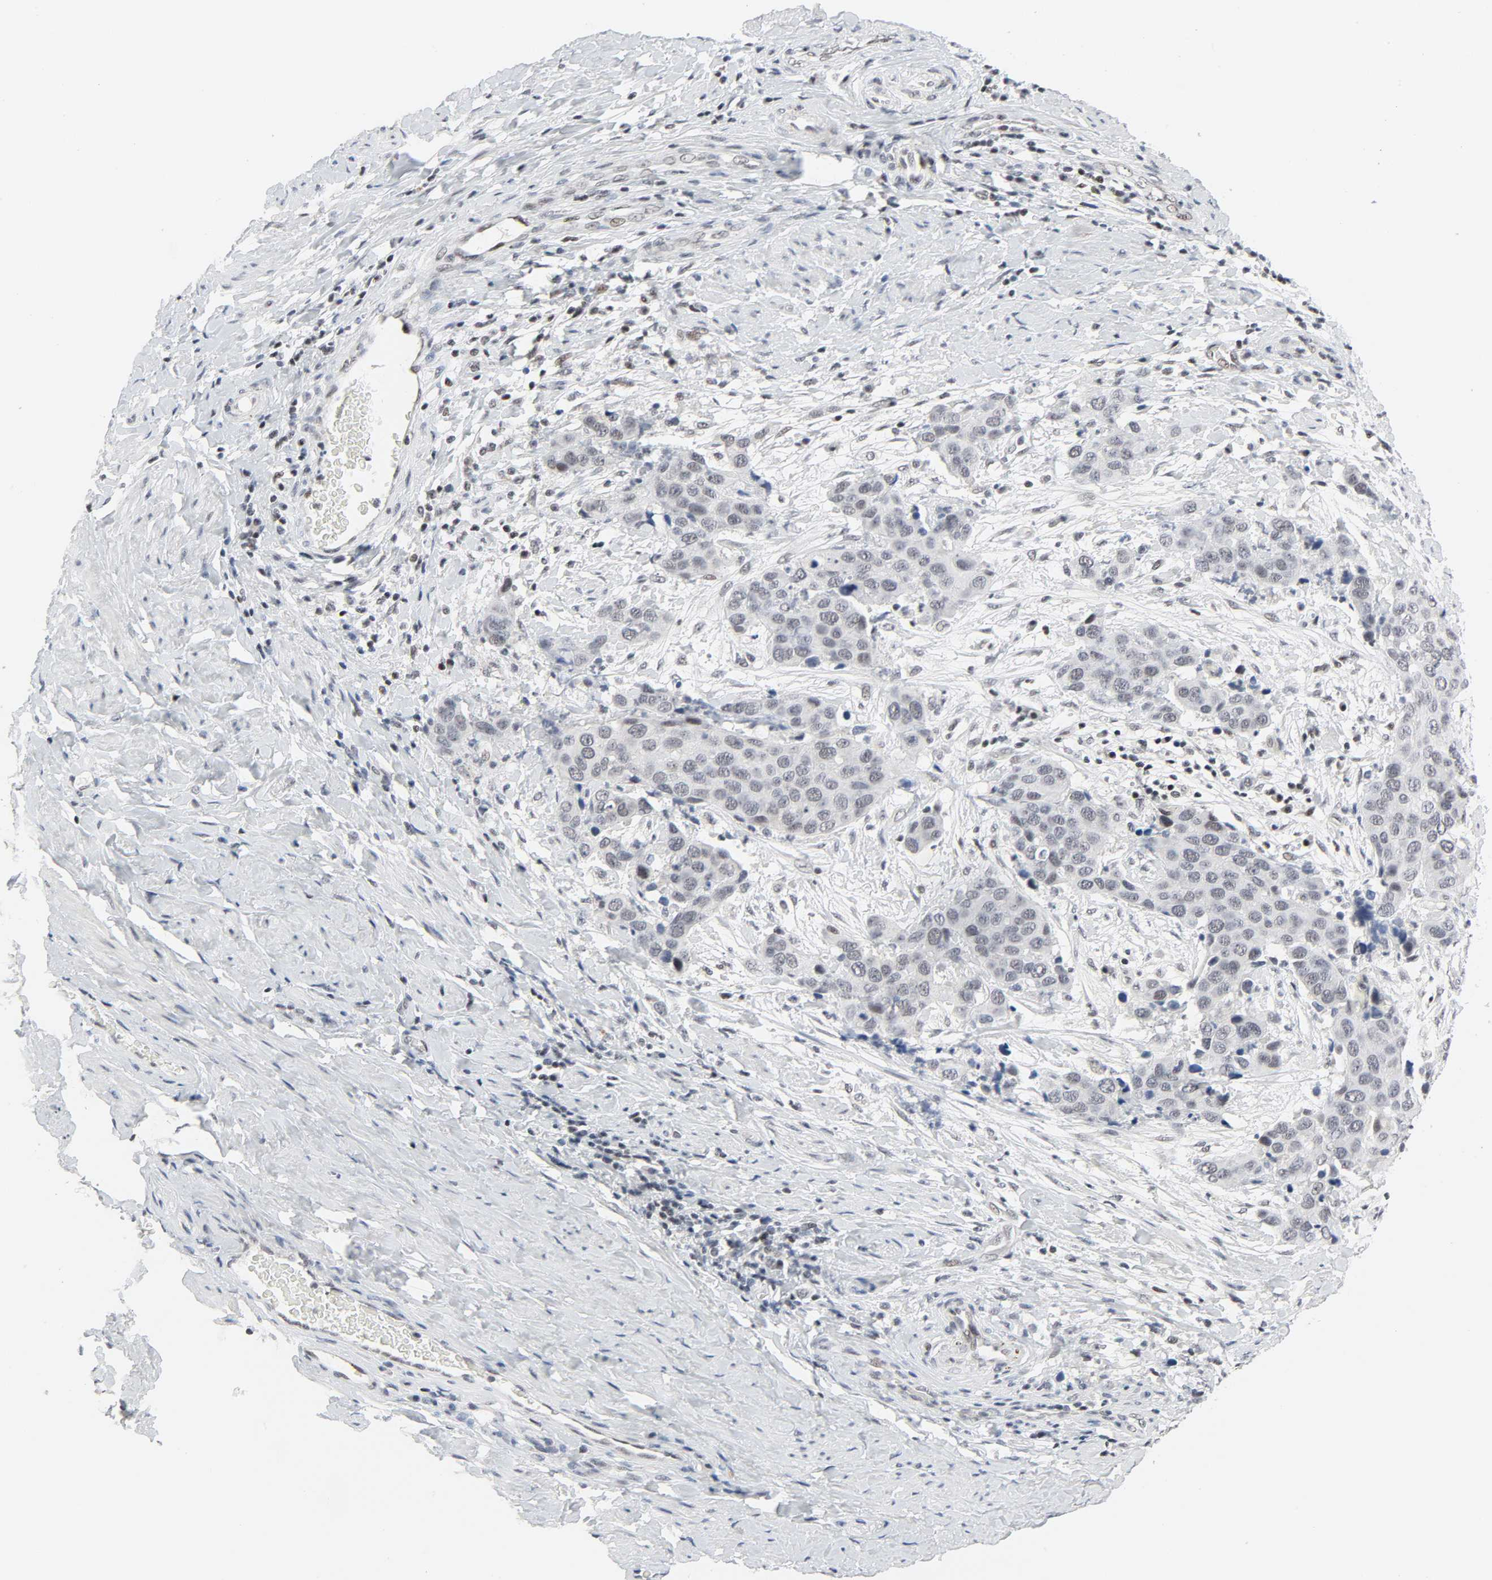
{"staining": {"intensity": "negative", "quantity": "none", "location": "none"}, "tissue": "cervical cancer", "cell_type": "Tumor cells", "image_type": "cancer", "snomed": [{"axis": "morphology", "description": "Squamous cell carcinoma, NOS"}, {"axis": "topography", "description": "Cervix"}], "caption": "There is no significant staining in tumor cells of squamous cell carcinoma (cervical).", "gene": "GABPA", "patient": {"sex": "female", "age": 39}}